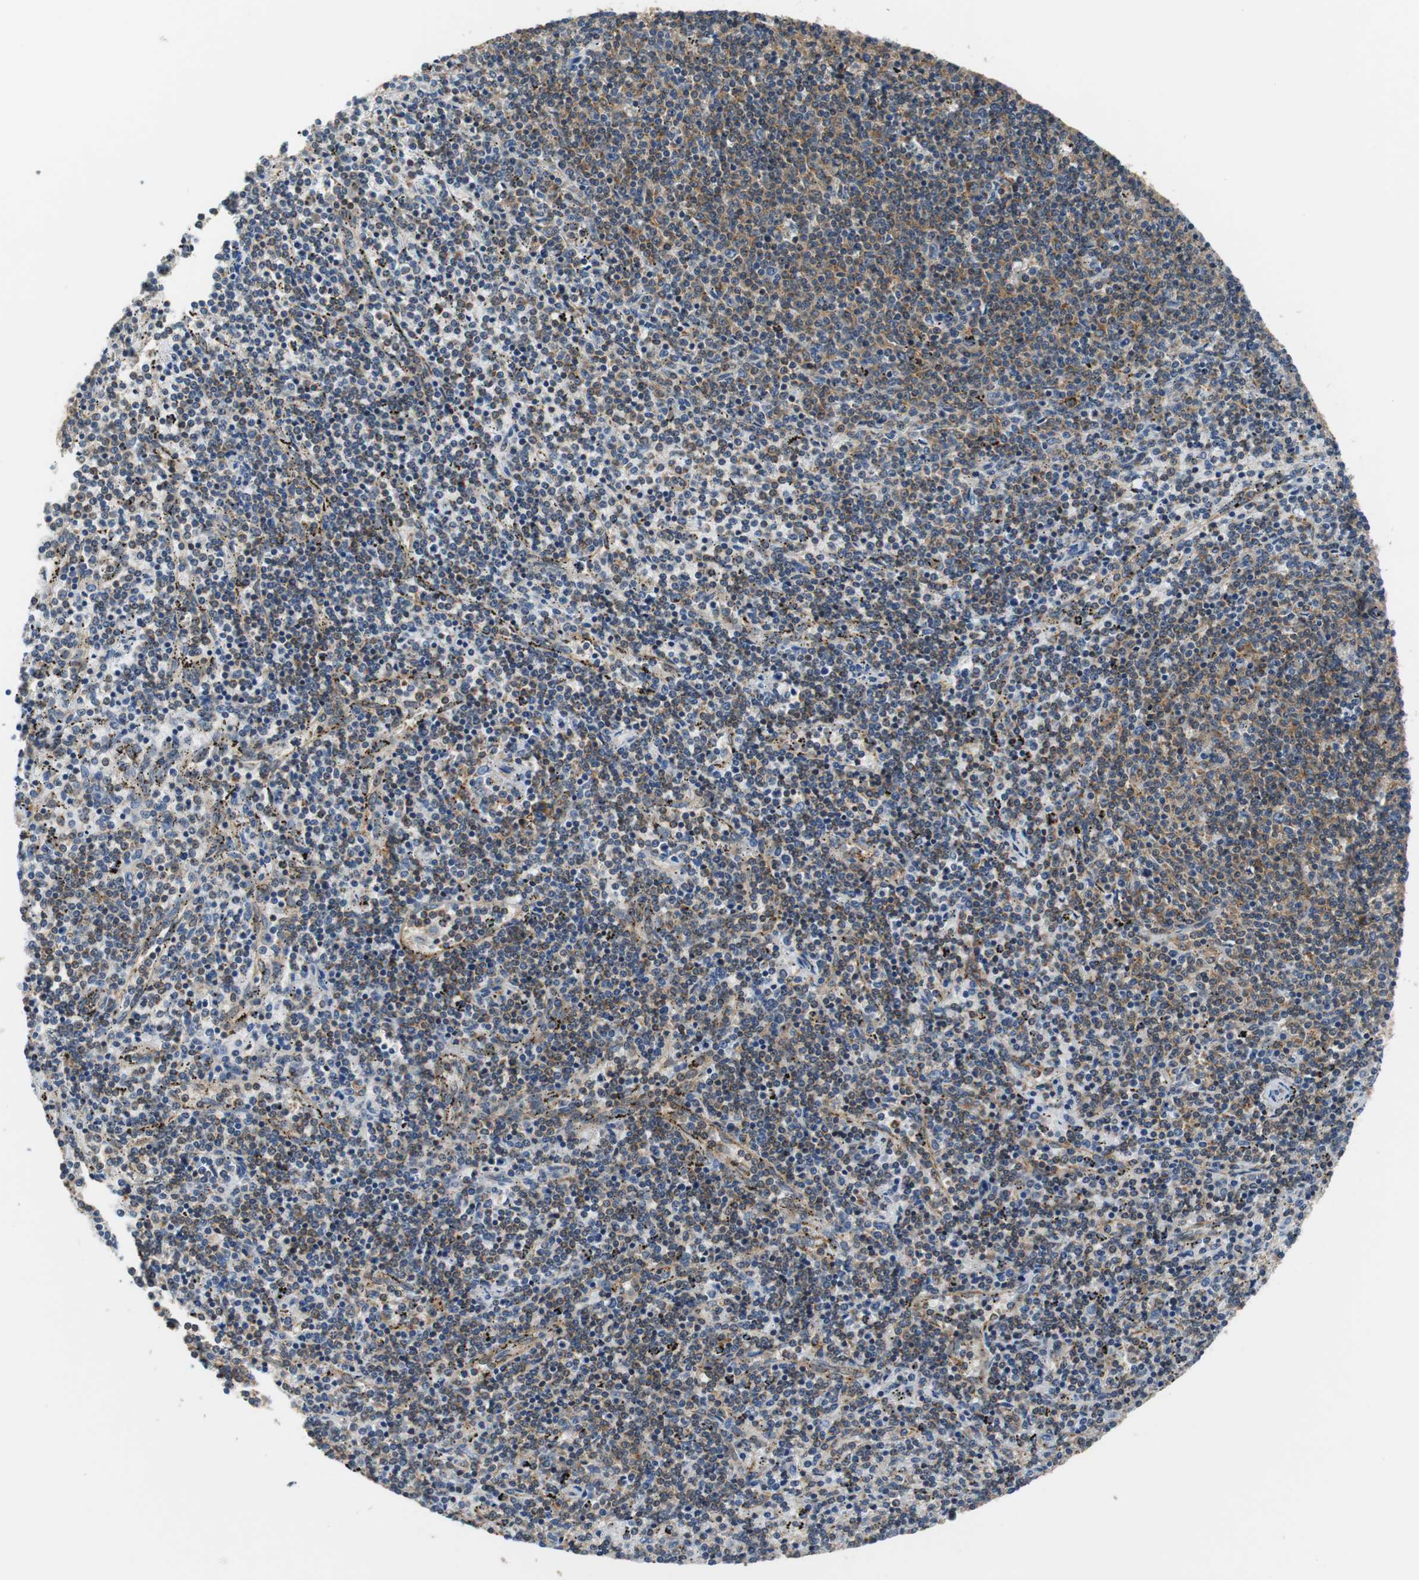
{"staining": {"intensity": "moderate", "quantity": "25%-75%", "location": "cytoplasmic/membranous"}, "tissue": "lymphoma", "cell_type": "Tumor cells", "image_type": "cancer", "snomed": [{"axis": "morphology", "description": "Malignant lymphoma, non-Hodgkin's type, Low grade"}, {"axis": "topography", "description": "Spleen"}], "caption": "Immunohistochemical staining of human low-grade malignant lymphoma, non-Hodgkin's type demonstrates medium levels of moderate cytoplasmic/membranous positivity in about 25%-75% of tumor cells.", "gene": "CNOT3", "patient": {"sex": "female", "age": 50}}